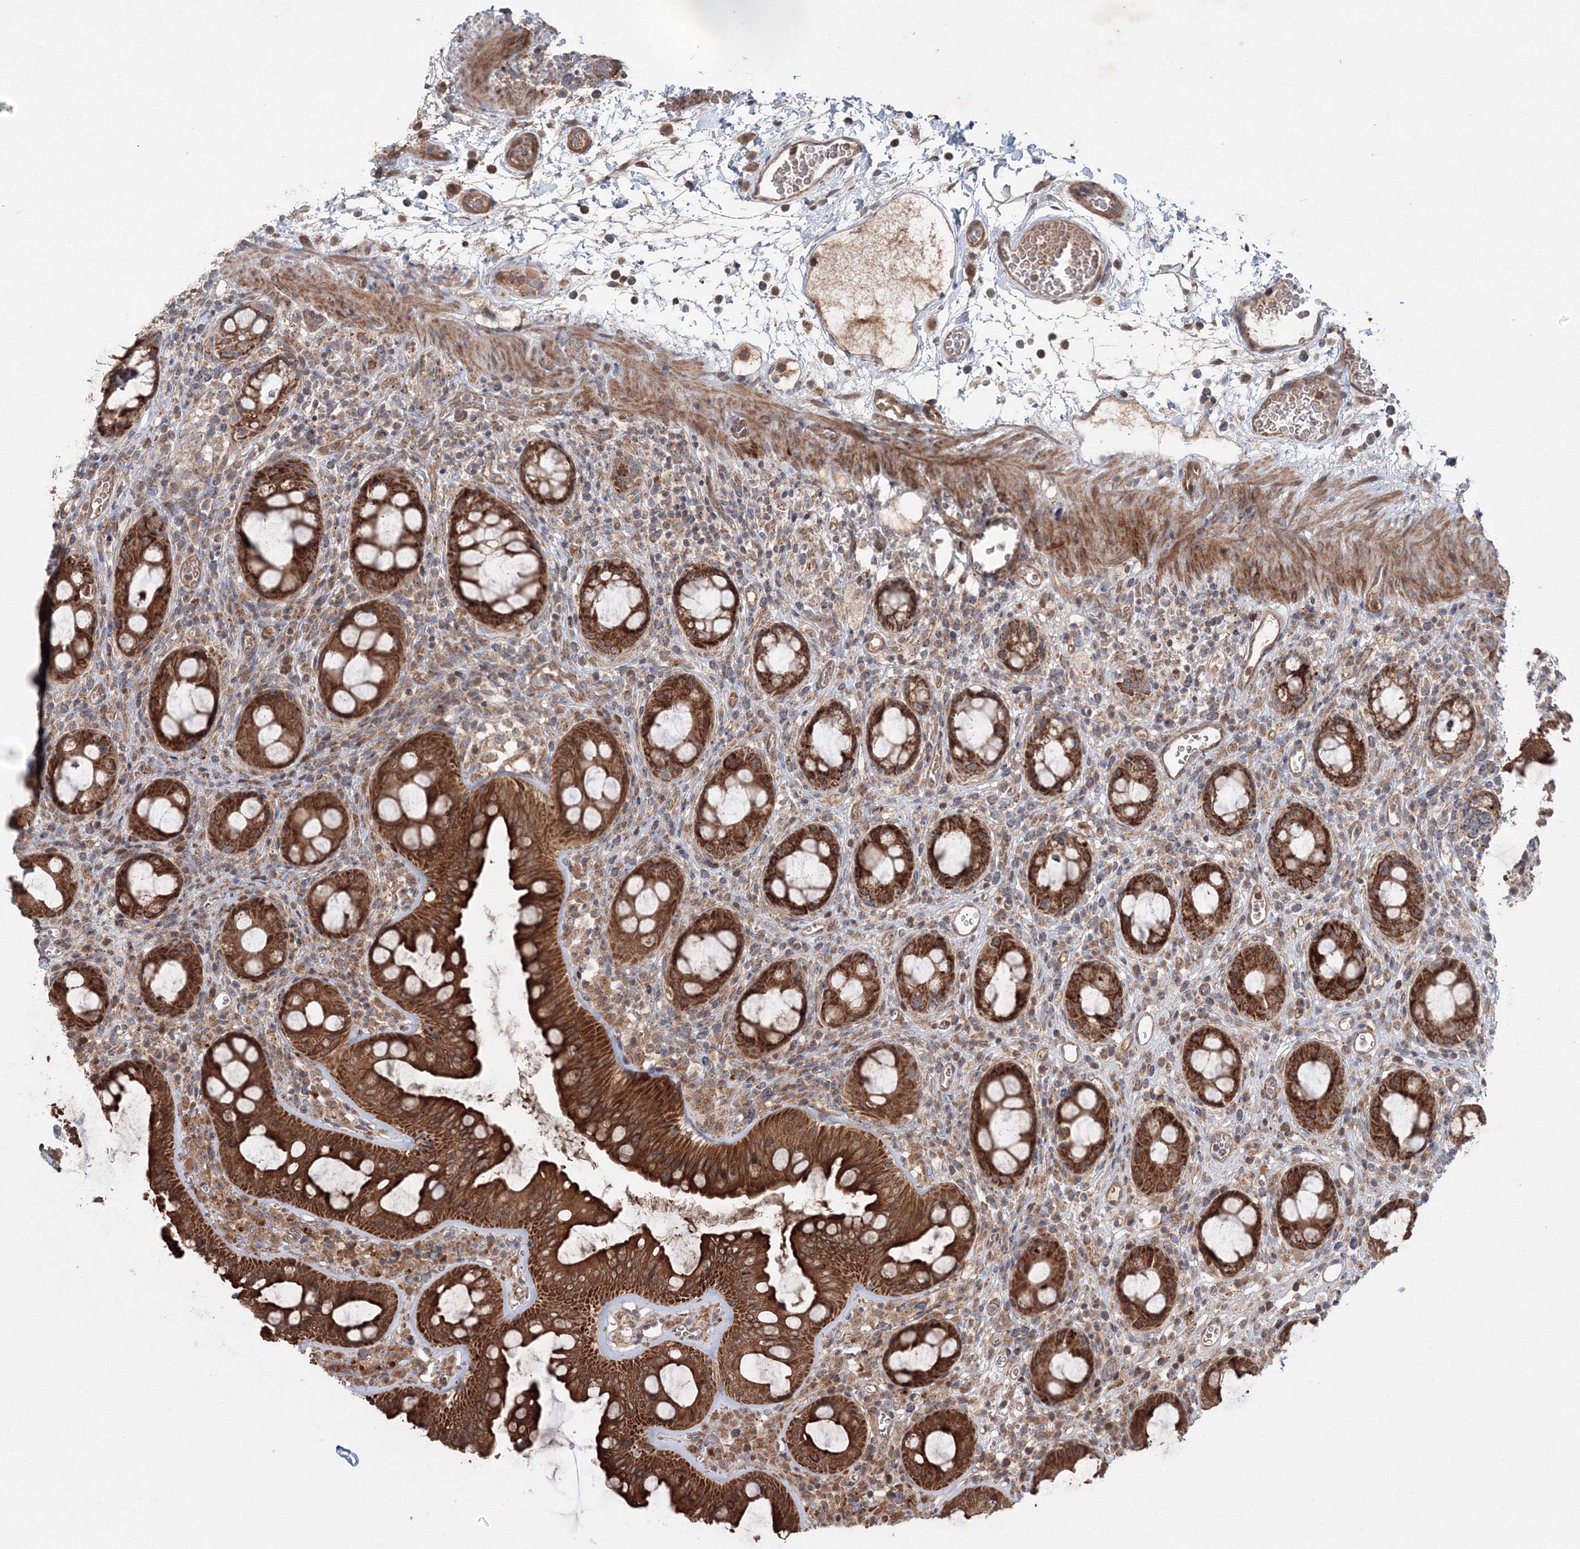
{"staining": {"intensity": "strong", "quantity": ">75%", "location": "cytoplasmic/membranous"}, "tissue": "rectum", "cell_type": "Glandular cells", "image_type": "normal", "snomed": [{"axis": "morphology", "description": "Normal tissue, NOS"}, {"axis": "topography", "description": "Rectum"}], "caption": "This is a micrograph of immunohistochemistry (IHC) staining of normal rectum, which shows strong positivity in the cytoplasmic/membranous of glandular cells.", "gene": "NOA1", "patient": {"sex": "female", "age": 57}}